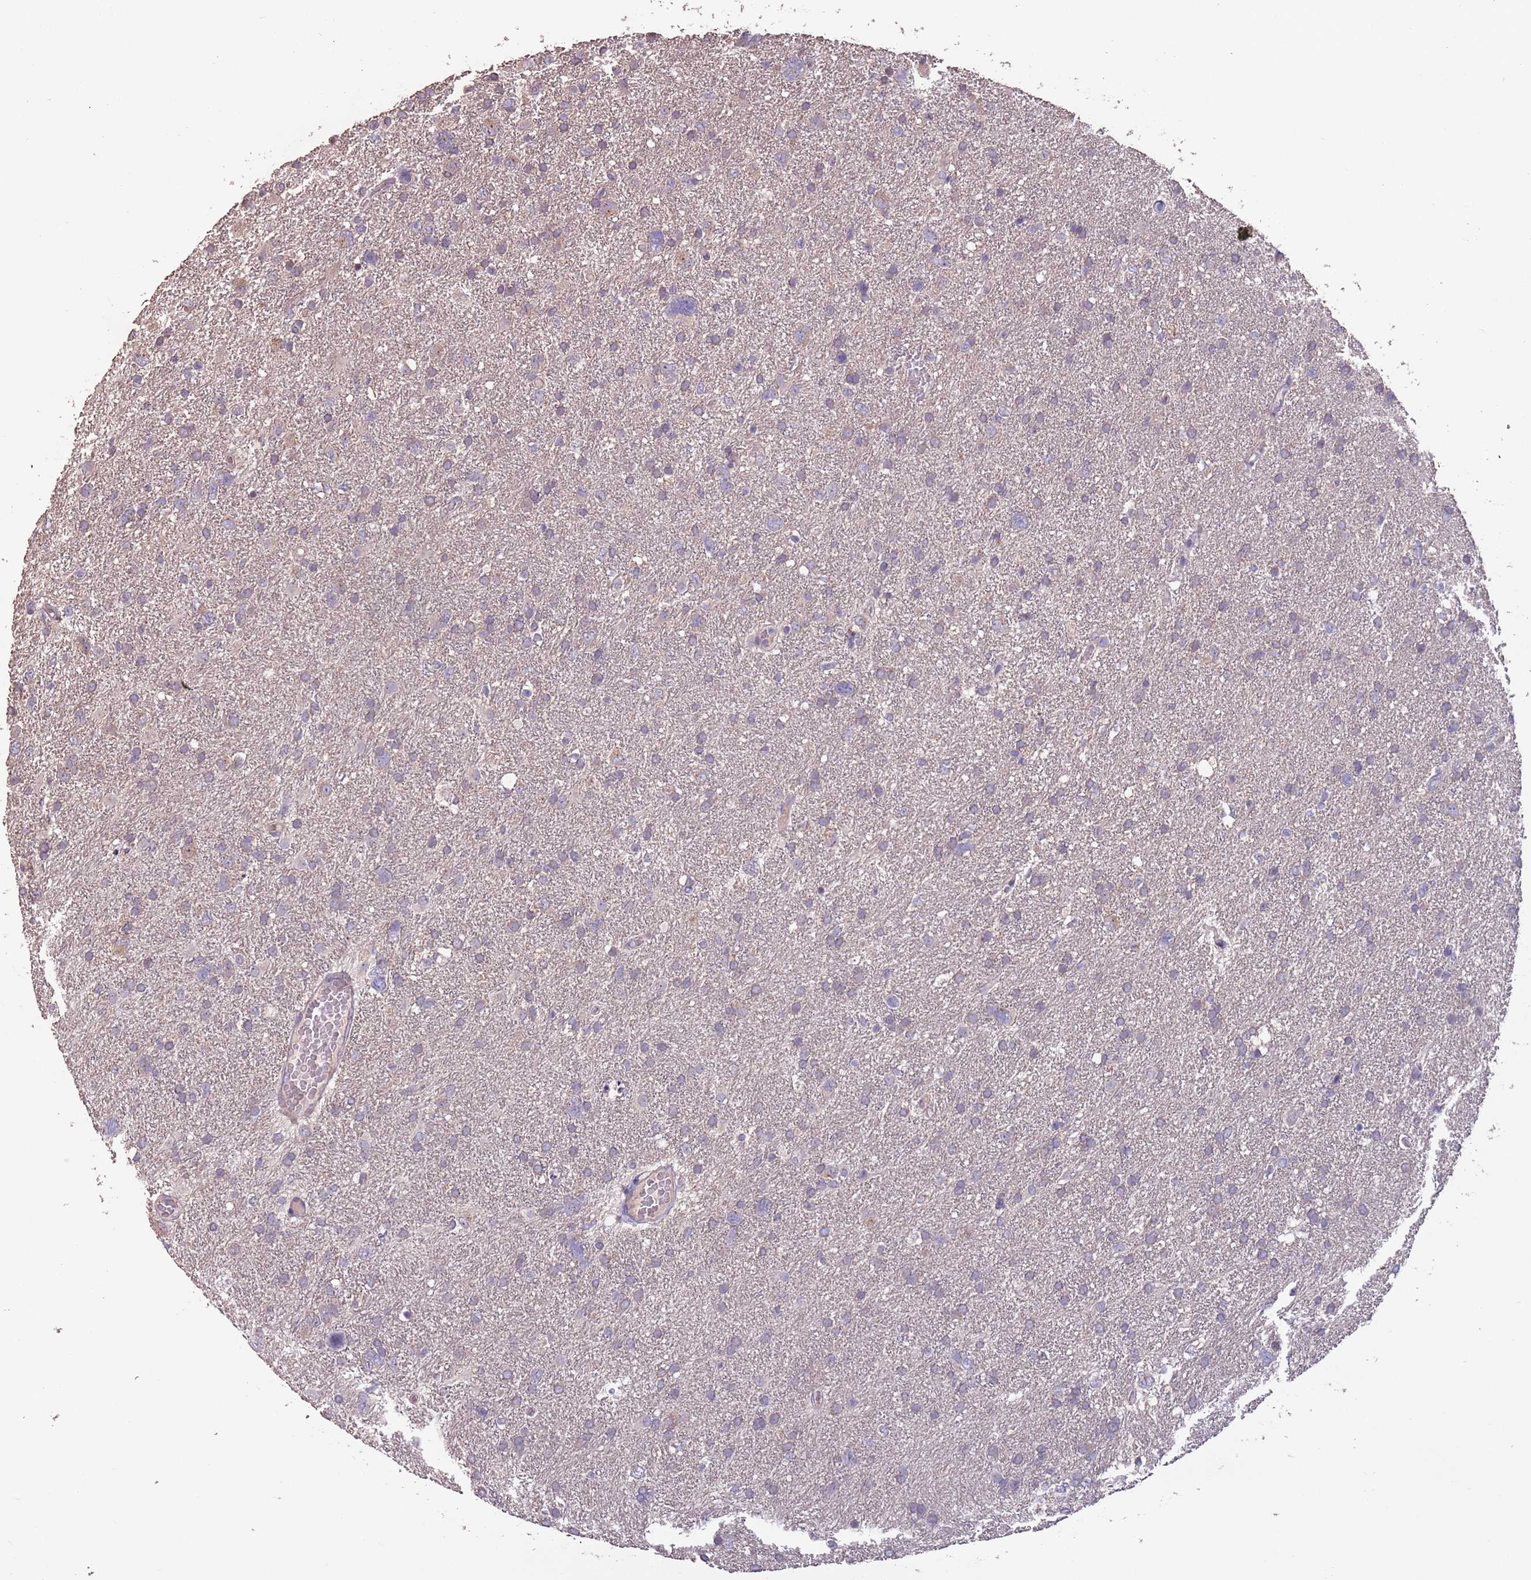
{"staining": {"intensity": "weak", "quantity": "25%-75%", "location": "cytoplasmic/membranous"}, "tissue": "glioma", "cell_type": "Tumor cells", "image_type": "cancer", "snomed": [{"axis": "morphology", "description": "Glioma, malignant, High grade"}, {"axis": "topography", "description": "Brain"}], "caption": "The image exhibits a brown stain indicating the presence of a protein in the cytoplasmic/membranous of tumor cells in glioma. Using DAB (3,3'-diaminobenzidine) (brown) and hematoxylin (blue) stains, captured at high magnification using brightfield microscopy.", "gene": "MBD3L1", "patient": {"sex": "male", "age": 61}}